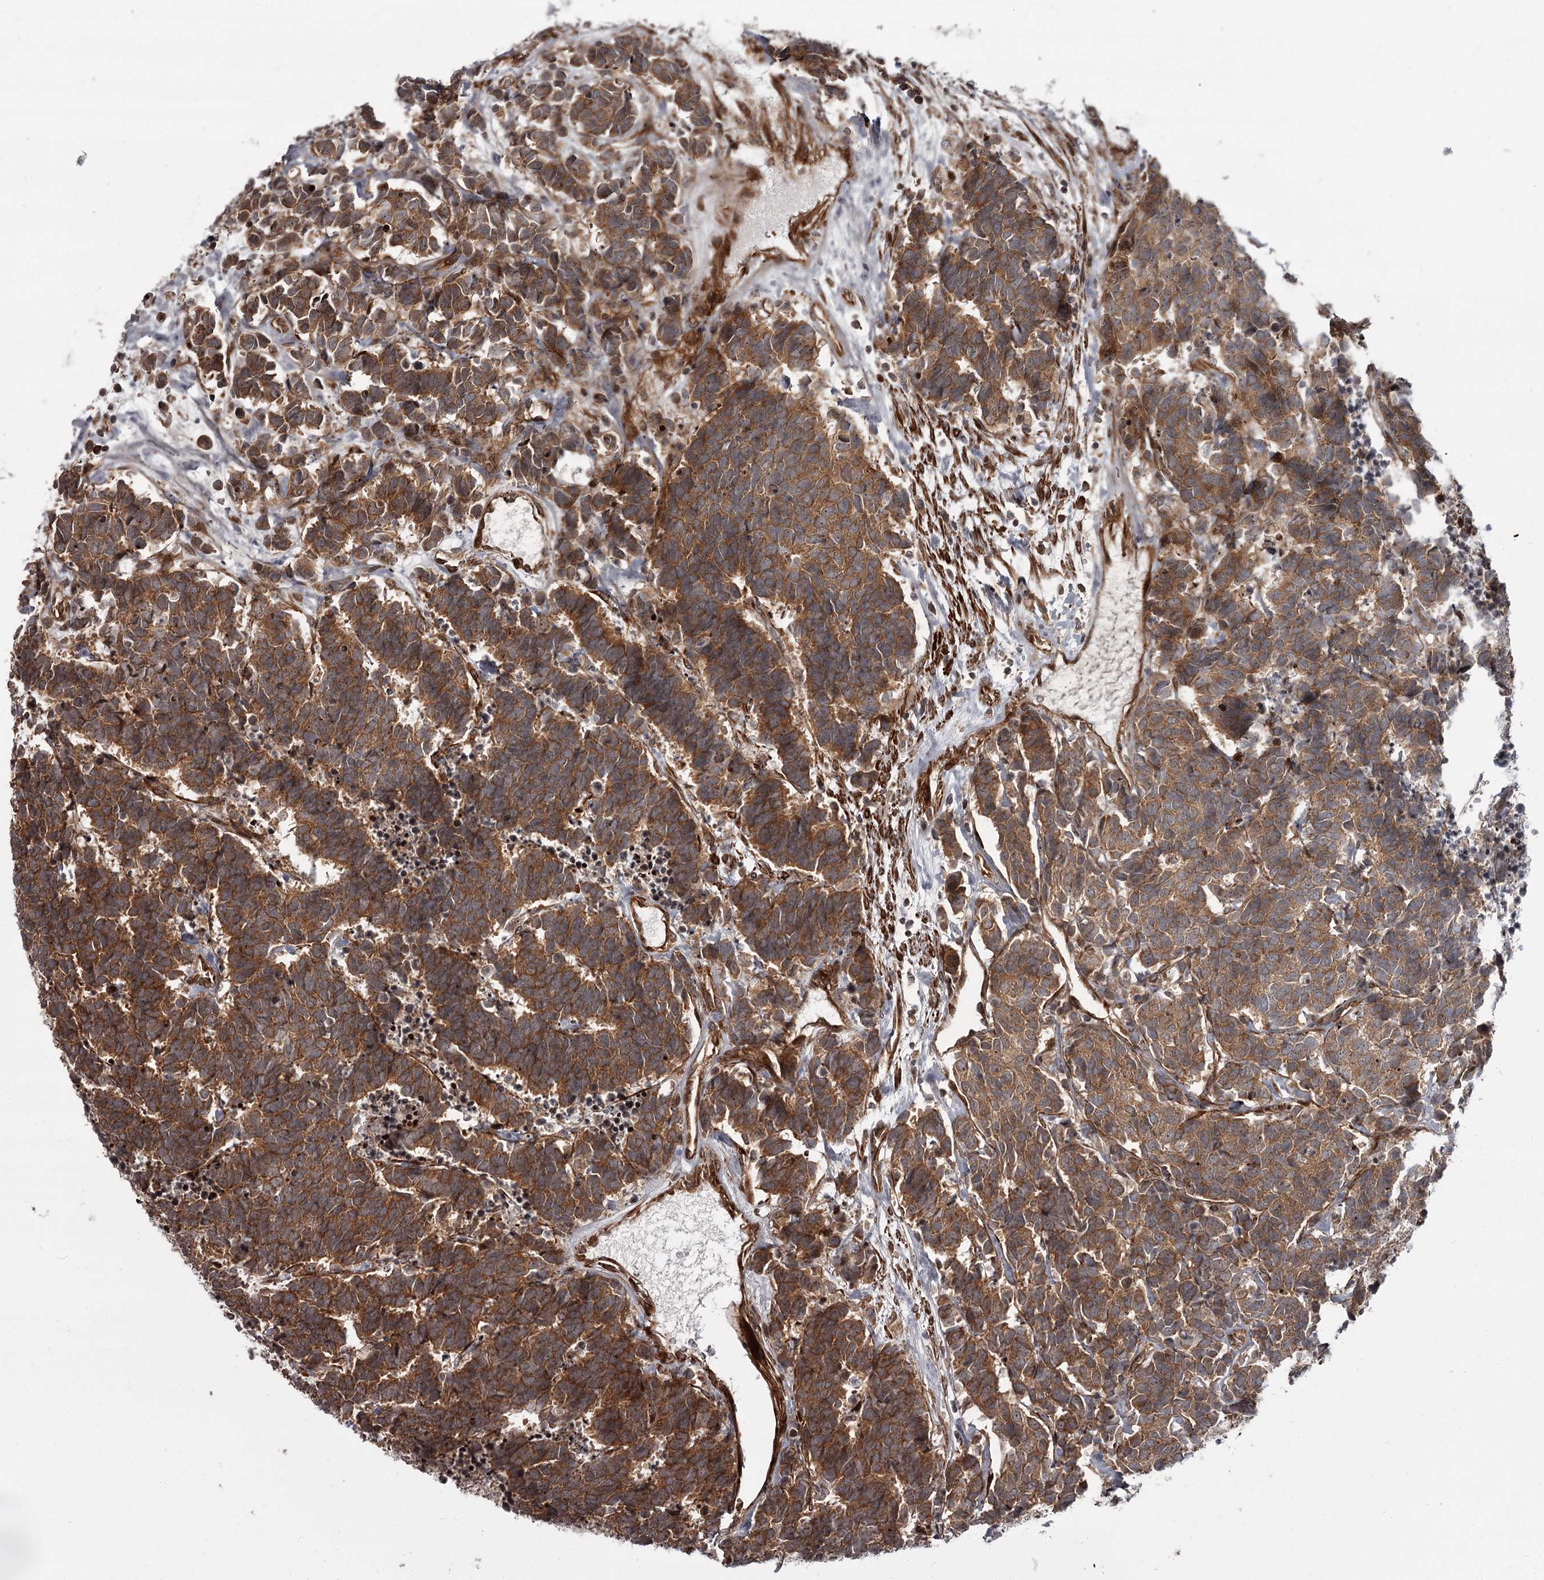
{"staining": {"intensity": "moderate", "quantity": ">75%", "location": "cytoplasmic/membranous"}, "tissue": "carcinoid", "cell_type": "Tumor cells", "image_type": "cancer", "snomed": [{"axis": "morphology", "description": "Carcinoma, NOS"}, {"axis": "morphology", "description": "Carcinoid, malignant, NOS"}, {"axis": "topography", "description": "Urinary bladder"}], "caption": "Protein staining by IHC exhibits moderate cytoplasmic/membranous expression in approximately >75% of tumor cells in carcinoid. The staining is performed using DAB brown chromogen to label protein expression. The nuclei are counter-stained blue using hematoxylin.", "gene": "THAP9", "patient": {"sex": "male", "age": 57}}